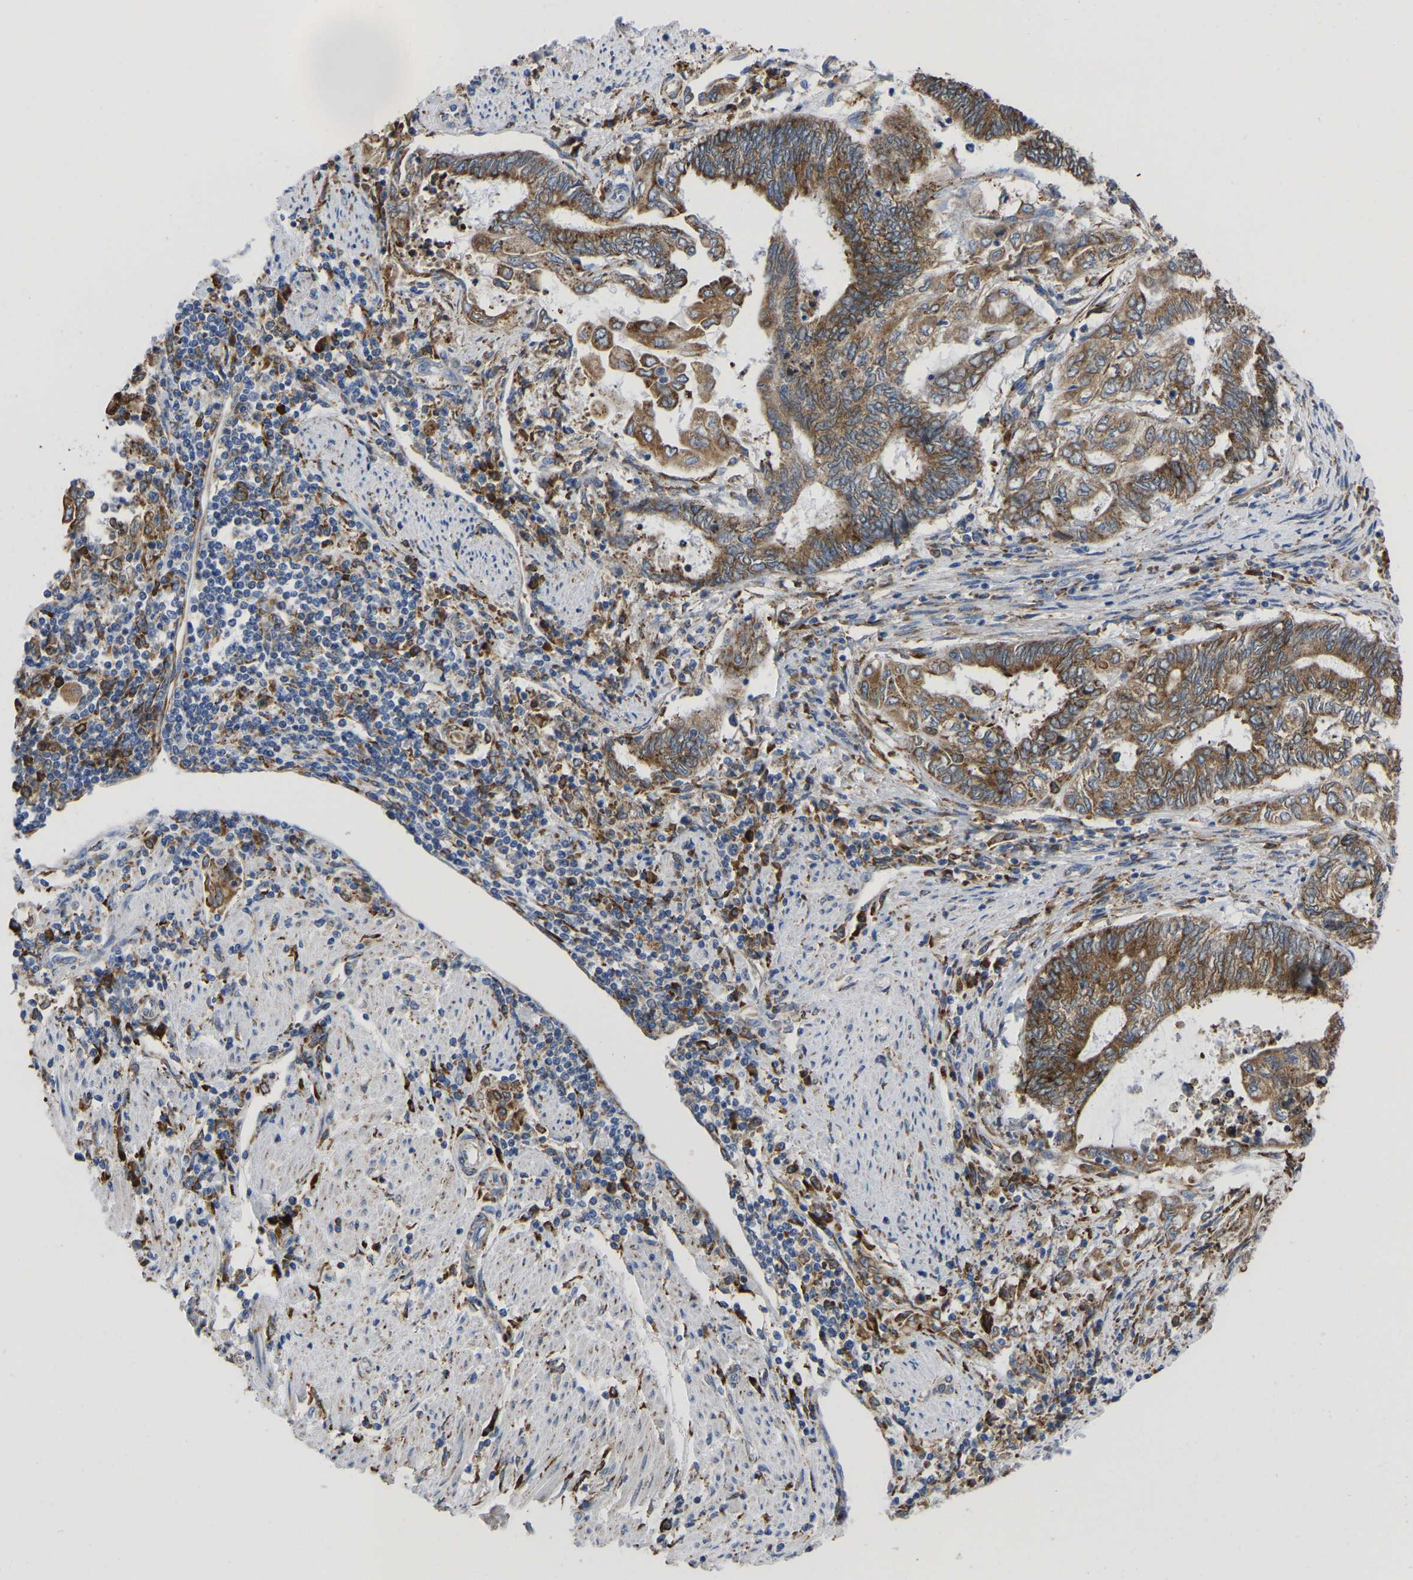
{"staining": {"intensity": "moderate", "quantity": ">75%", "location": "cytoplasmic/membranous"}, "tissue": "endometrial cancer", "cell_type": "Tumor cells", "image_type": "cancer", "snomed": [{"axis": "morphology", "description": "Adenocarcinoma, NOS"}, {"axis": "topography", "description": "Uterus"}, {"axis": "topography", "description": "Endometrium"}], "caption": "Adenocarcinoma (endometrial) tissue shows moderate cytoplasmic/membranous expression in about >75% of tumor cells", "gene": "P4HB", "patient": {"sex": "female", "age": 70}}